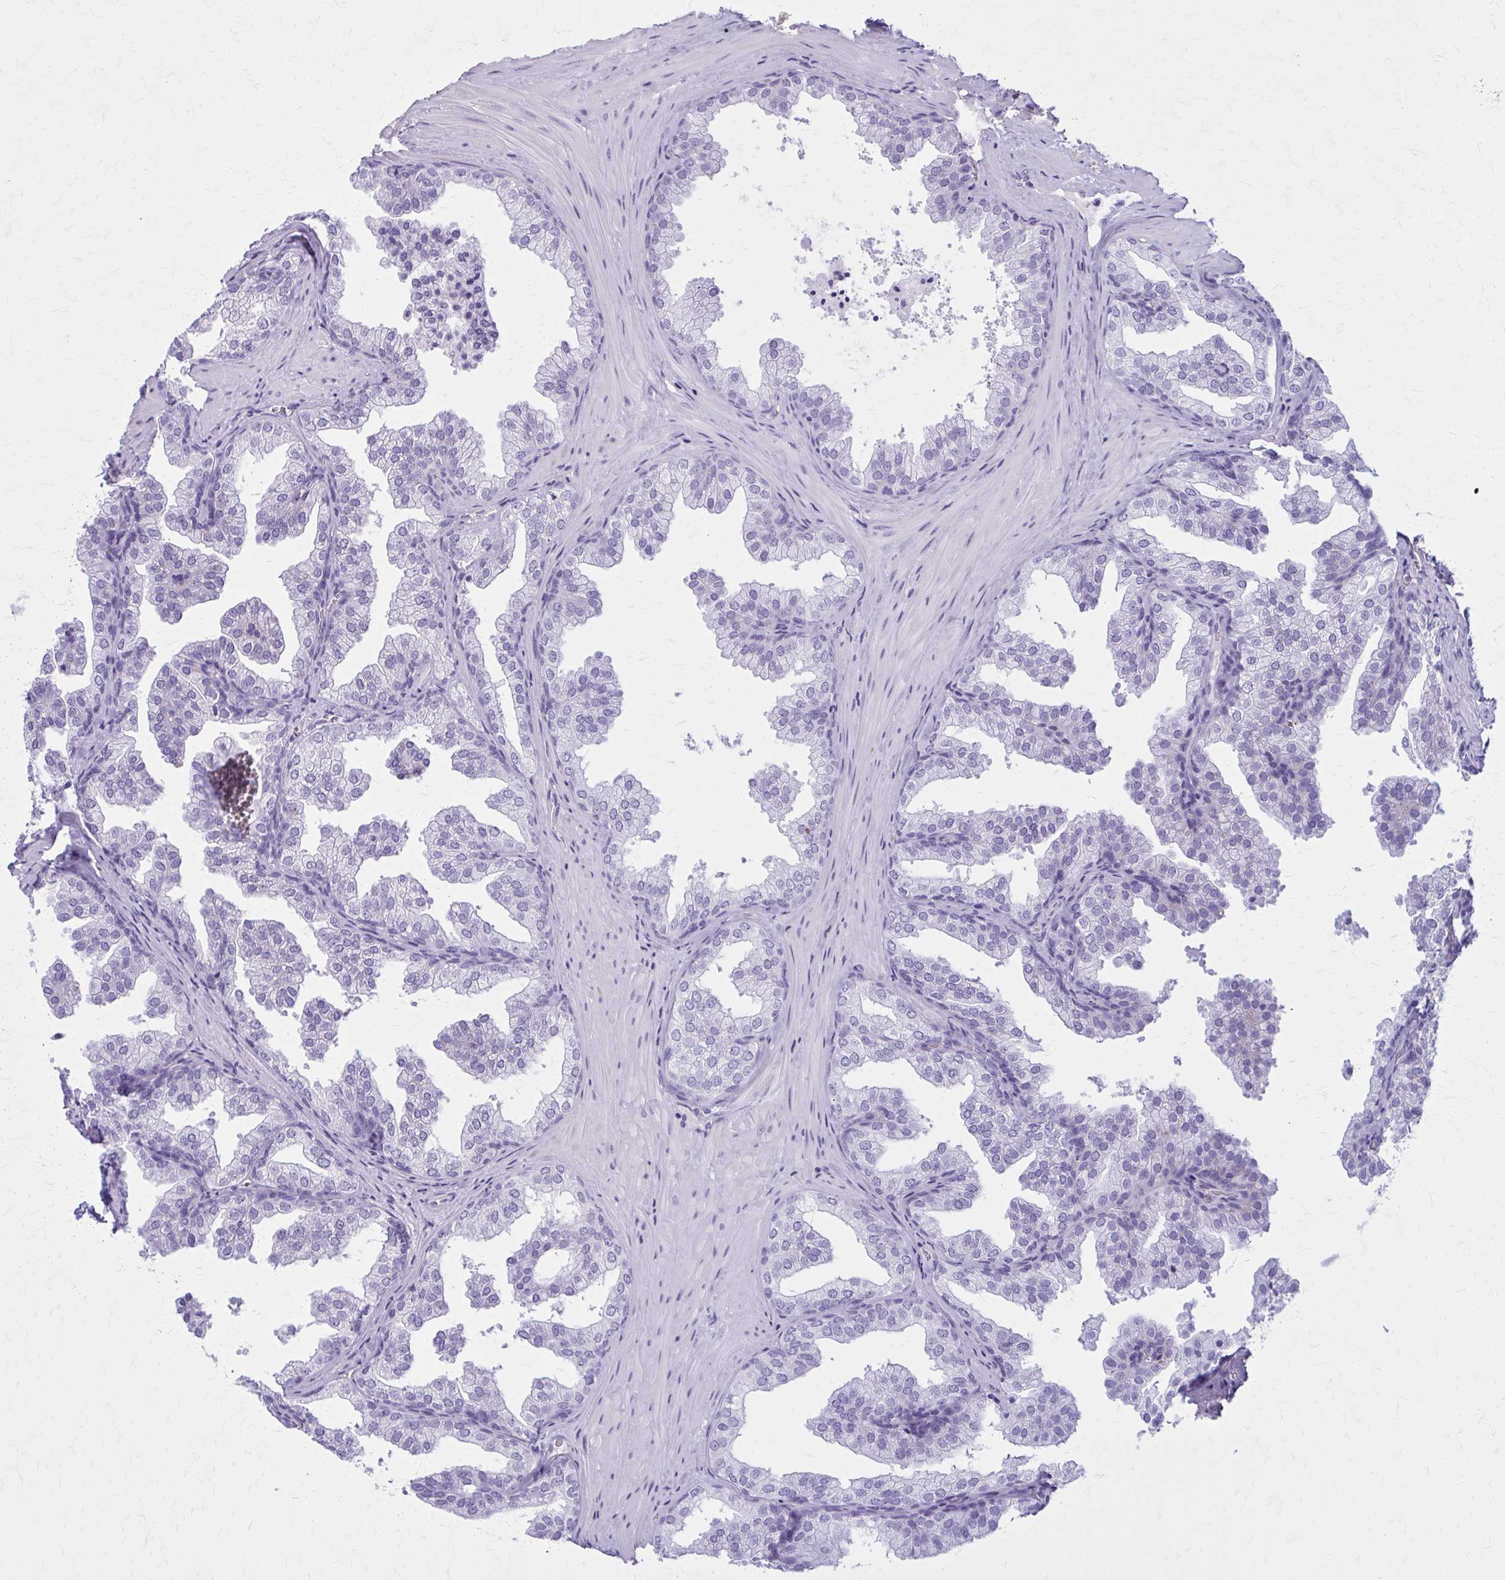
{"staining": {"intensity": "negative", "quantity": "none", "location": "none"}, "tissue": "prostate", "cell_type": "Glandular cells", "image_type": "normal", "snomed": [{"axis": "morphology", "description": "Normal tissue, NOS"}, {"axis": "topography", "description": "Prostate"}], "caption": "Benign prostate was stained to show a protein in brown. There is no significant staining in glandular cells. (DAB (3,3'-diaminobenzidine) IHC with hematoxylin counter stain).", "gene": "GFAP", "patient": {"sex": "male", "age": 37}}